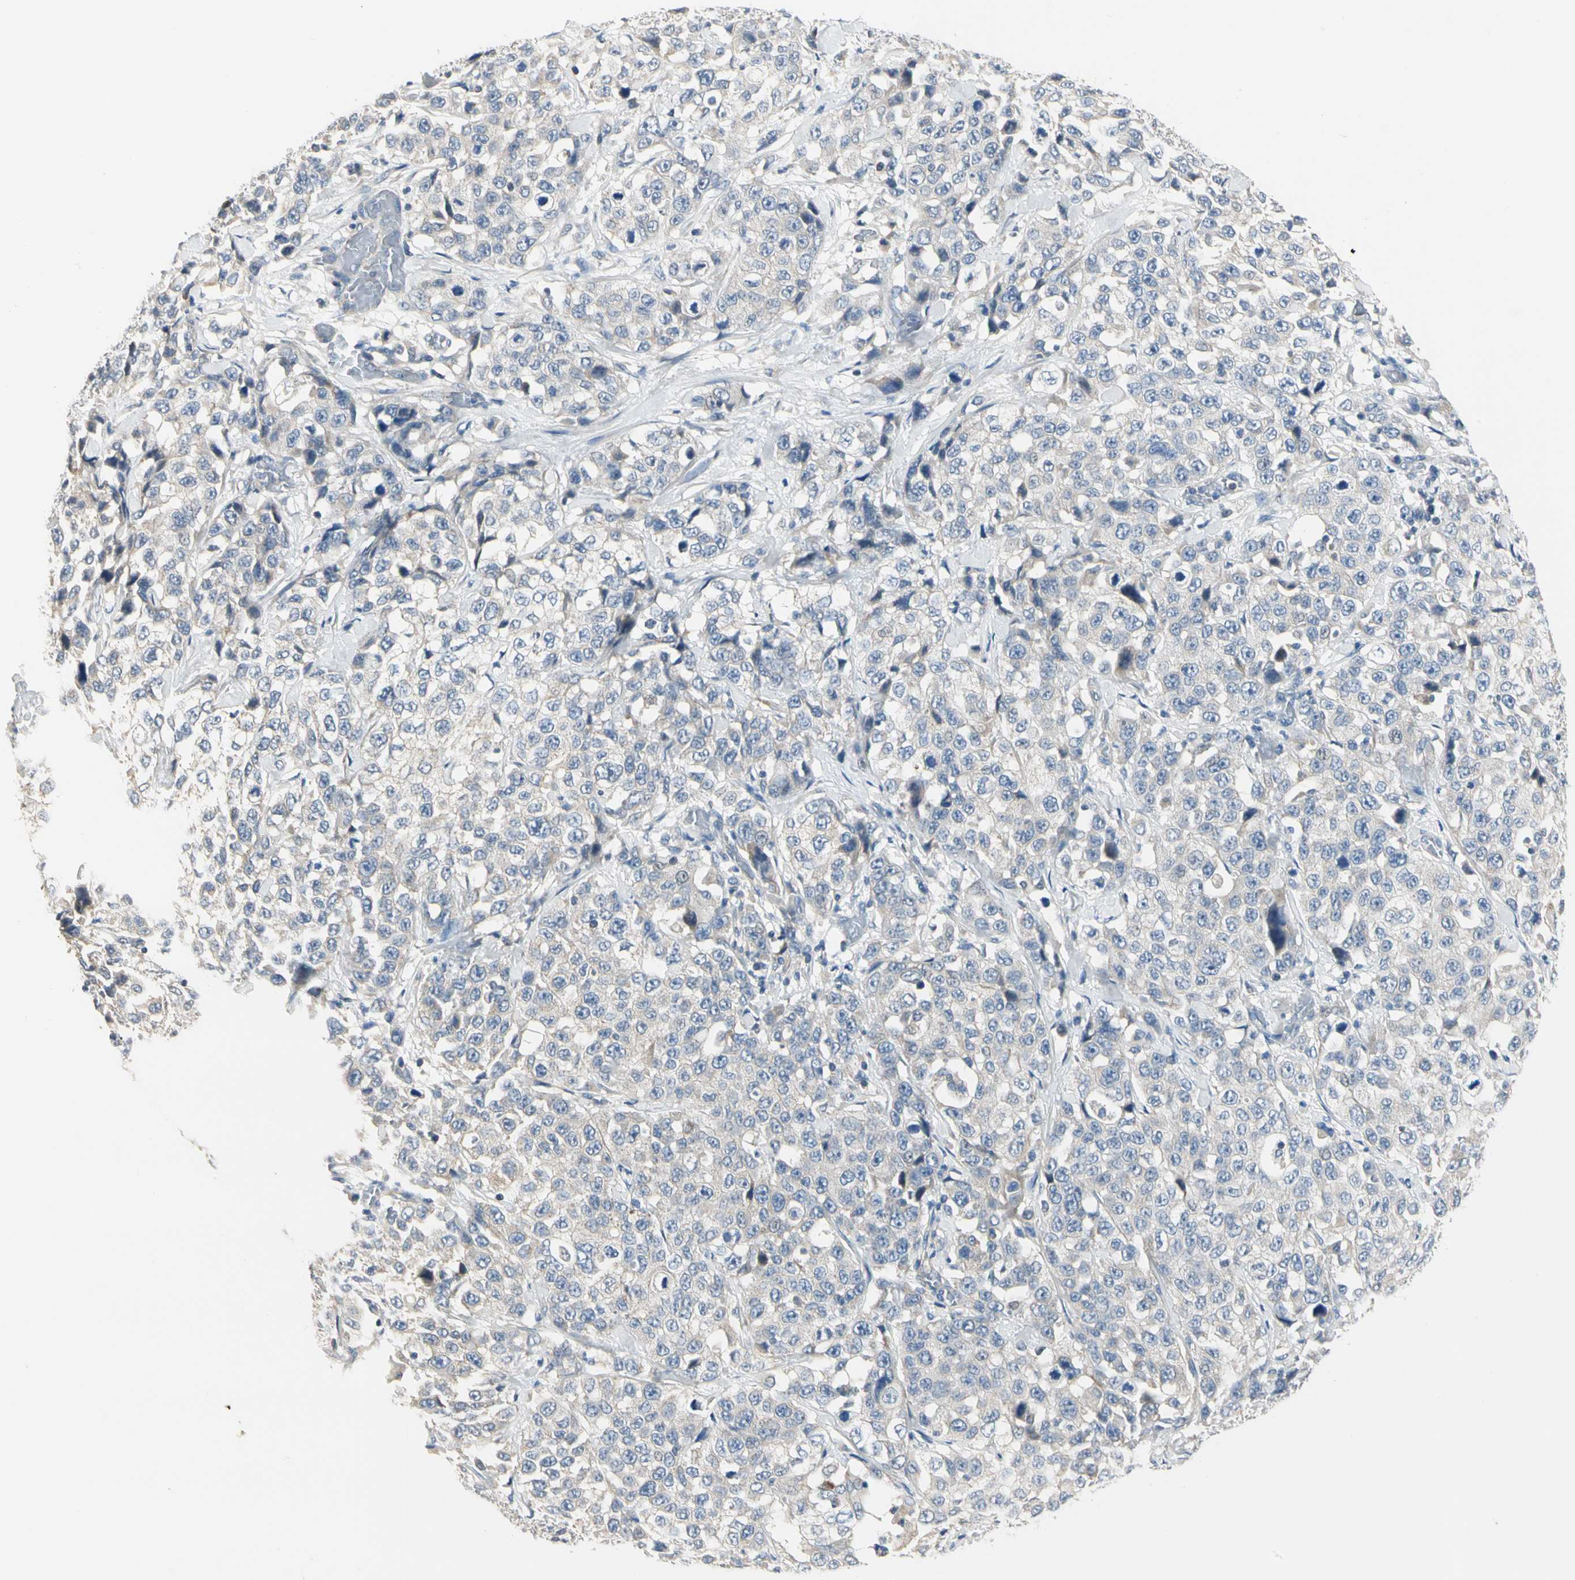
{"staining": {"intensity": "weak", "quantity": "<25%", "location": "cytoplasmic/membranous"}, "tissue": "stomach cancer", "cell_type": "Tumor cells", "image_type": "cancer", "snomed": [{"axis": "morphology", "description": "Normal tissue, NOS"}, {"axis": "morphology", "description": "Adenocarcinoma, NOS"}, {"axis": "topography", "description": "Stomach"}], "caption": "This is an immunohistochemistry histopathology image of adenocarcinoma (stomach). There is no staining in tumor cells.", "gene": "GPR153", "patient": {"sex": "male", "age": 48}}